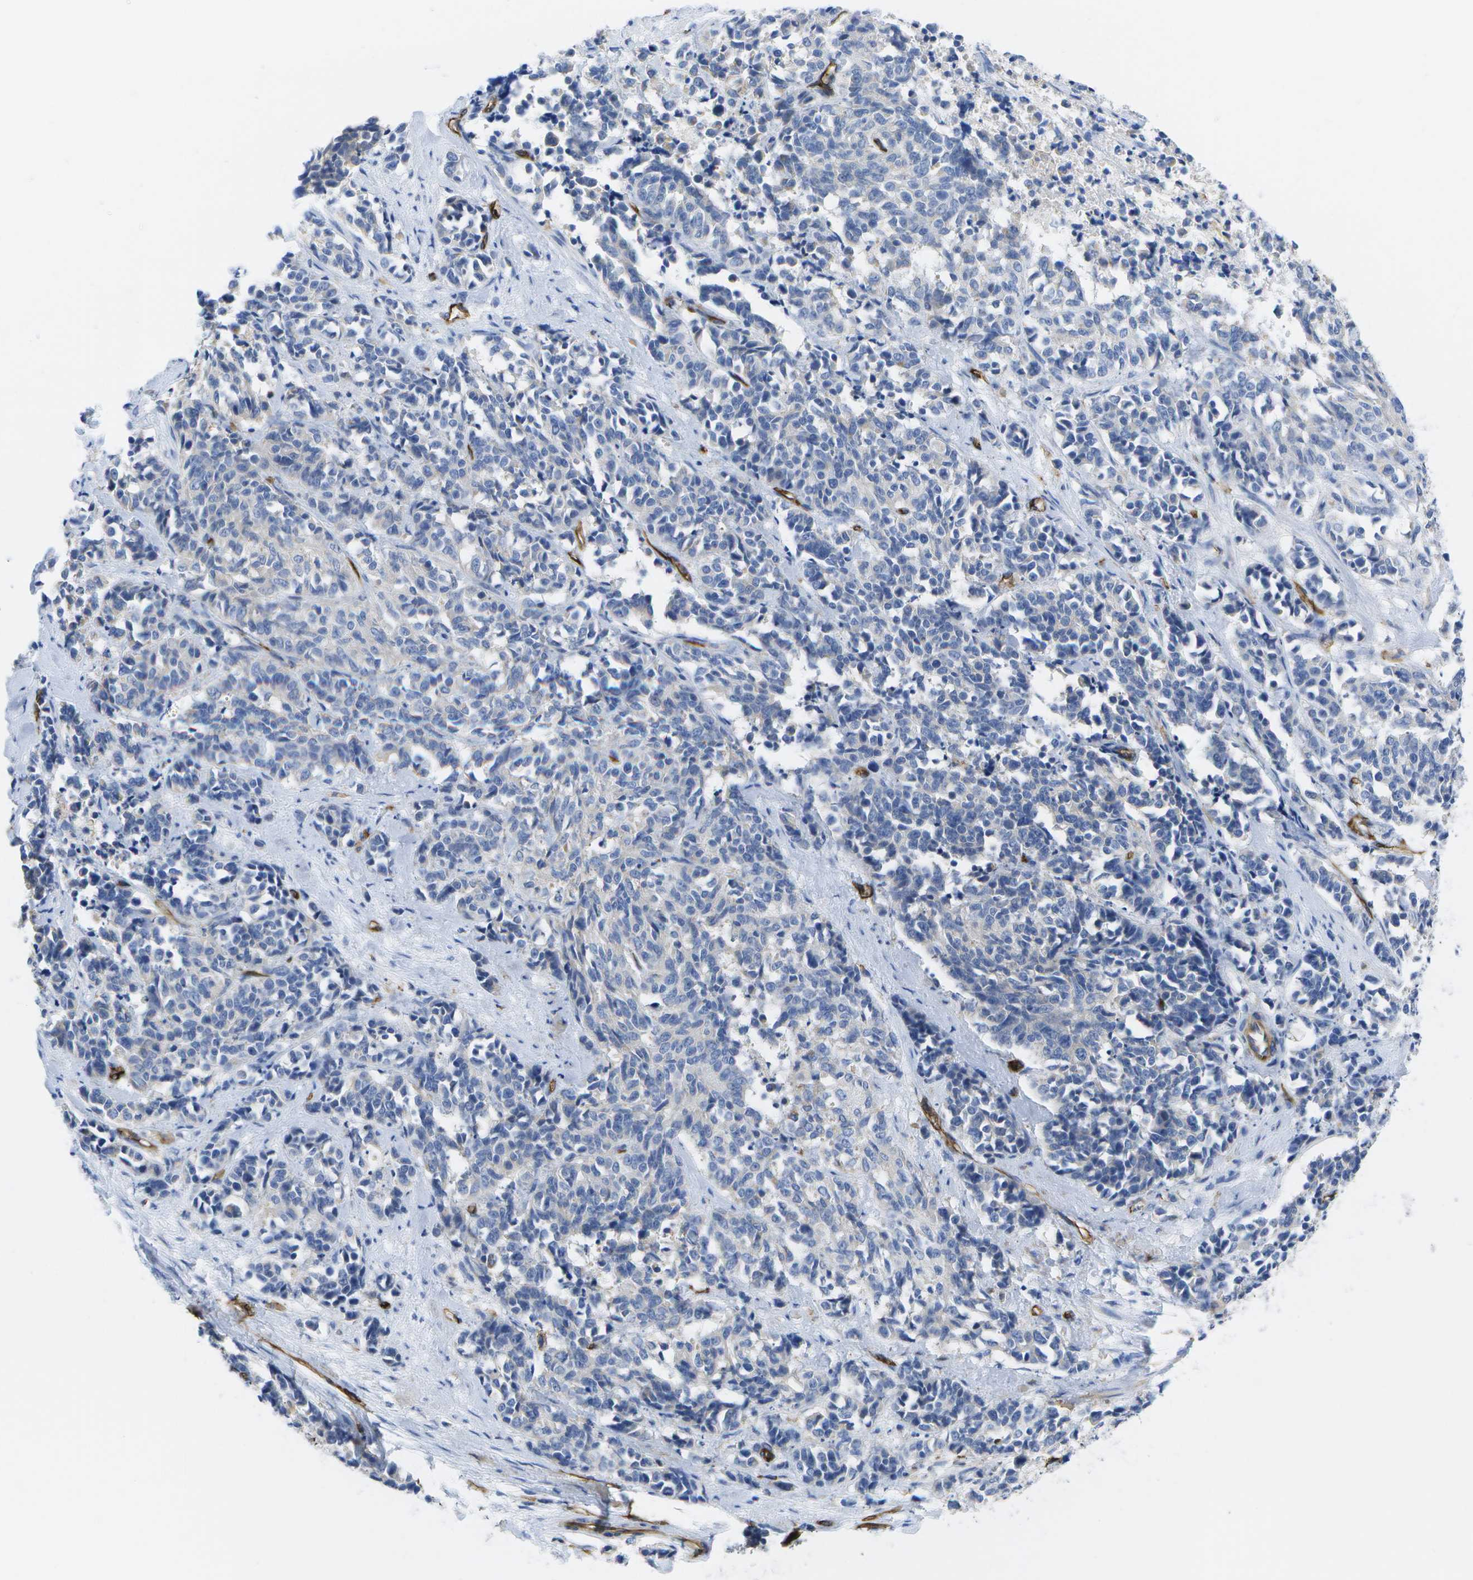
{"staining": {"intensity": "negative", "quantity": "none", "location": "none"}, "tissue": "cervical cancer", "cell_type": "Tumor cells", "image_type": "cancer", "snomed": [{"axis": "morphology", "description": "Squamous cell carcinoma, NOS"}, {"axis": "topography", "description": "Cervix"}], "caption": "Tumor cells show no significant staining in cervical cancer. (DAB immunohistochemistry, high magnification).", "gene": "DYSF", "patient": {"sex": "female", "age": 35}}